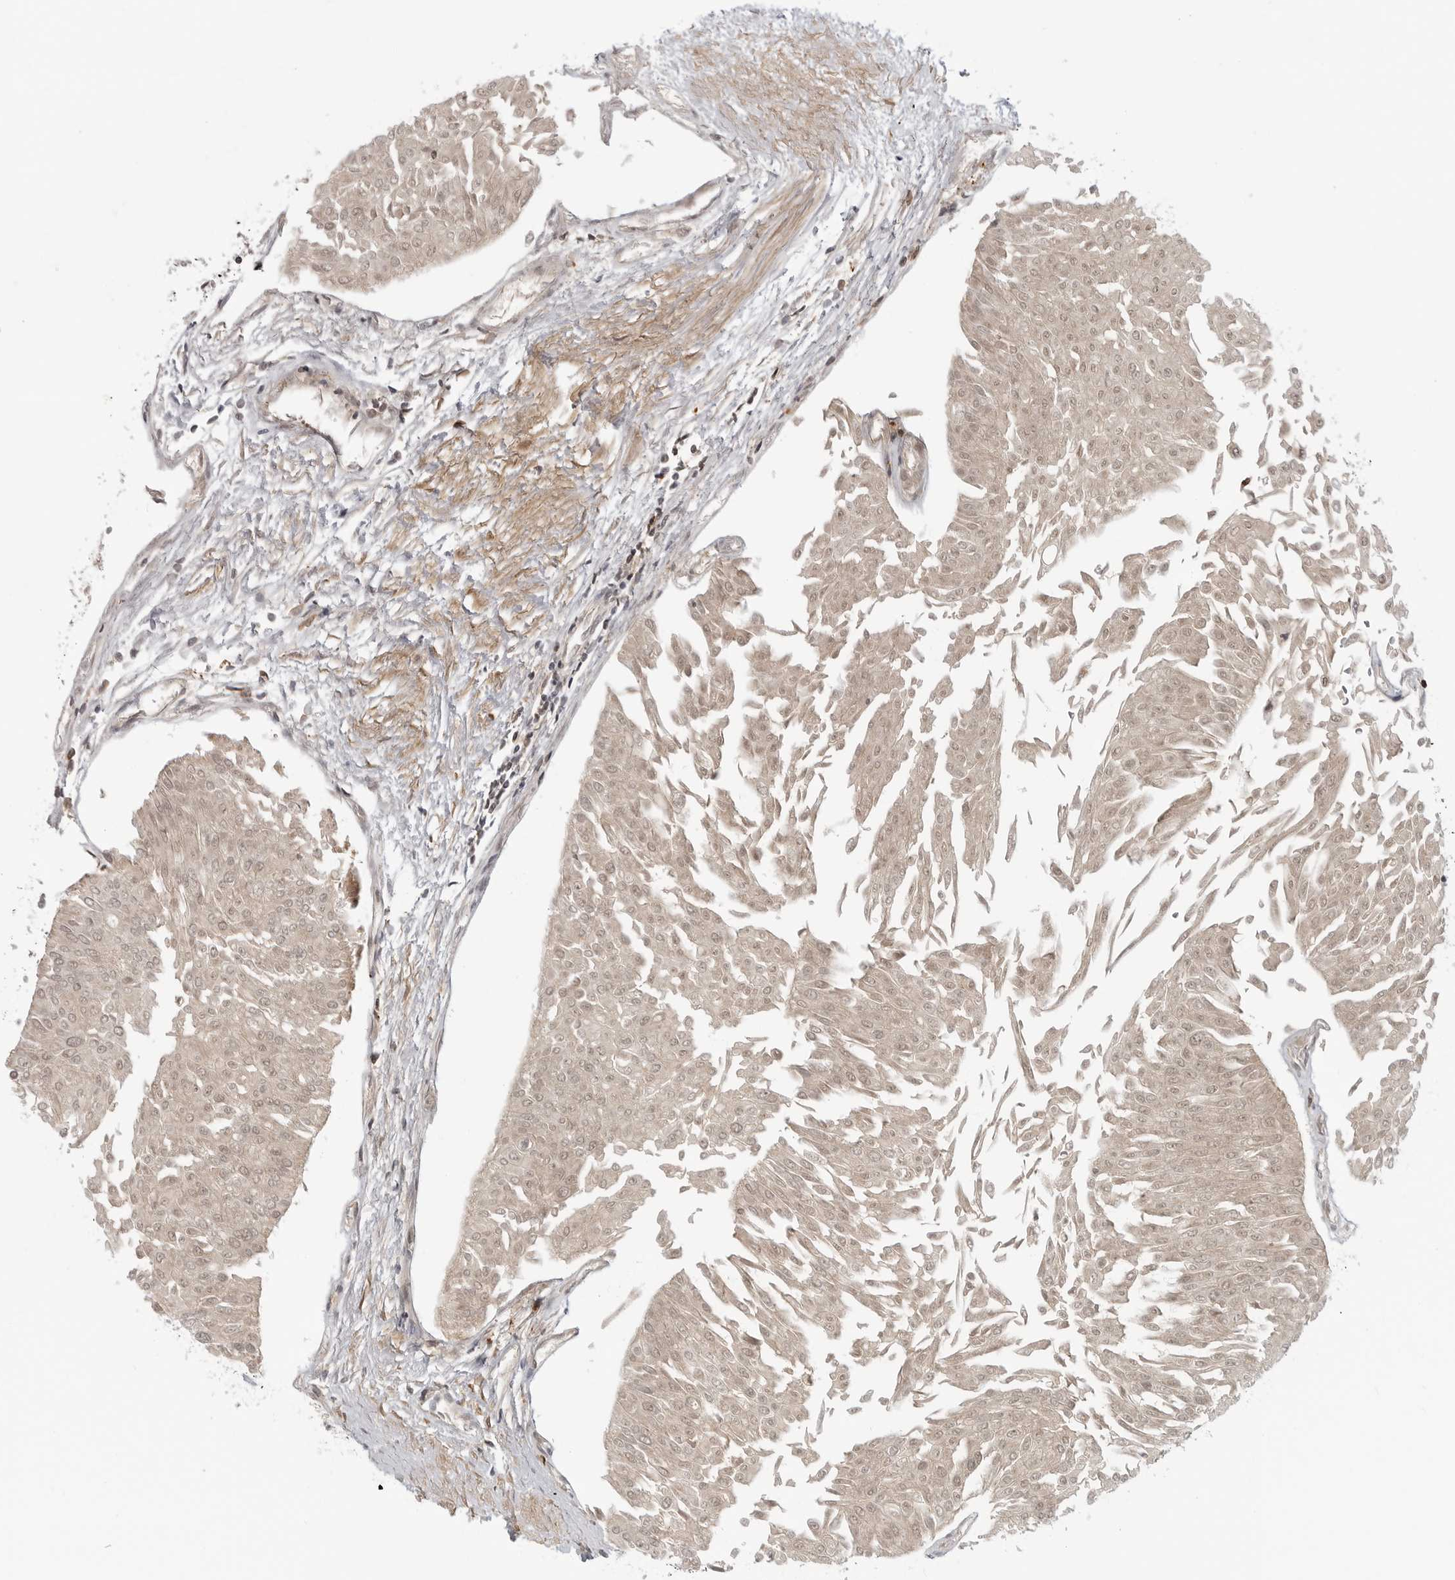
{"staining": {"intensity": "weak", "quantity": ">75%", "location": "nuclear"}, "tissue": "urothelial cancer", "cell_type": "Tumor cells", "image_type": "cancer", "snomed": [{"axis": "morphology", "description": "Urothelial carcinoma, Low grade"}, {"axis": "topography", "description": "Urinary bladder"}], "caption": "IHC of low-grade urothelial carcinoma exhibits low levels of weak nuclear positivity in approximately >75% of tumor cells. IHC stains the protein in brown and the nuclei are stained blue.", "gene": "CTIF", "patient": {"sex": "male", "age": 67}}